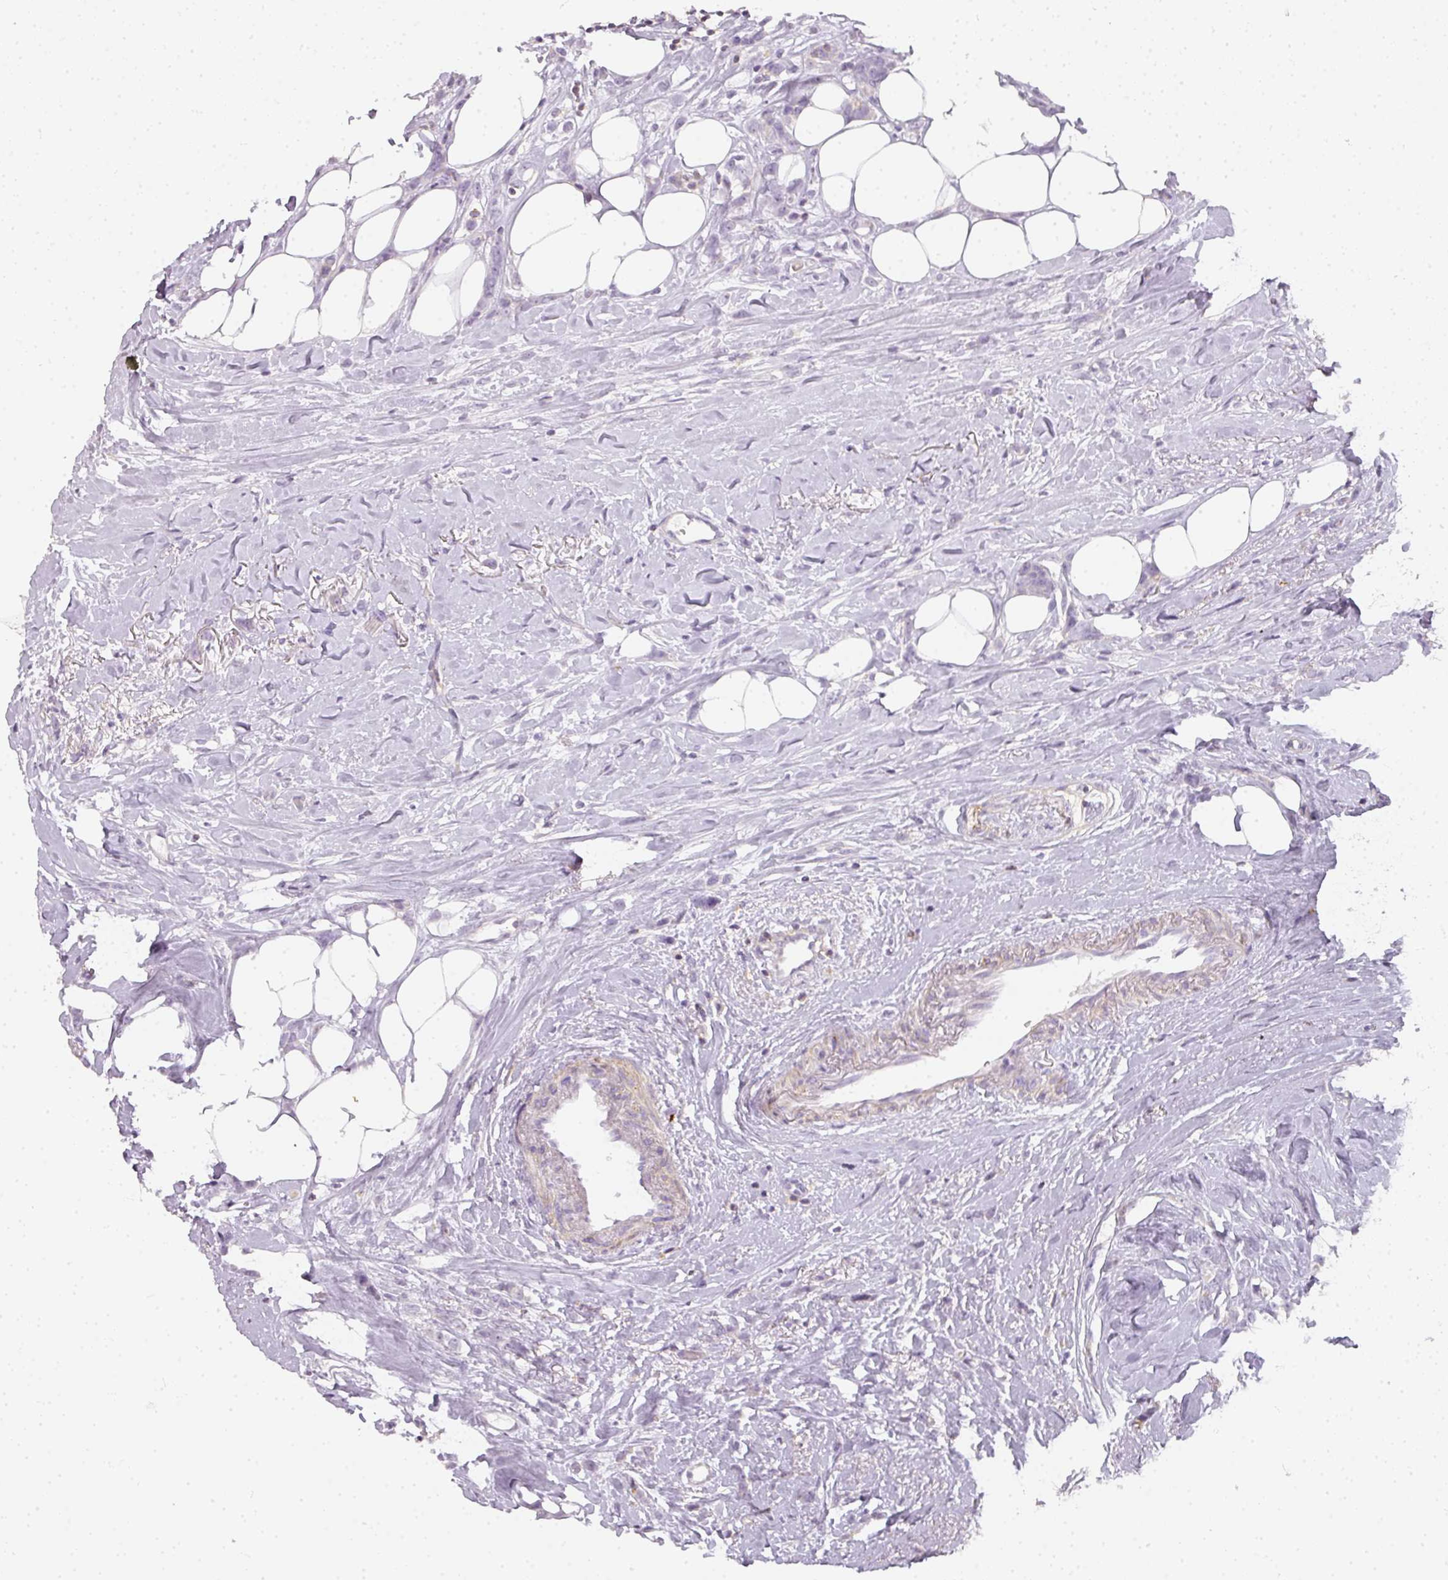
{"staining": {"intensity": "negative", "quantity": "none", "location": "none"}, "tissue": "breast cancer", "cell_type": "Tumor cells", "image_type": "cancer", "snomed": [{"axis": "morphology", "description": "Duct carcinoma"}, {"axis": "topography", "description": "Breast"}], "caption": "Image shows no significant protein expression in tumor cells of breast cancer (invasive ductal carcinoma).", "gene": "TMEM42", "patient": {"sex": "female", "age": 80}}